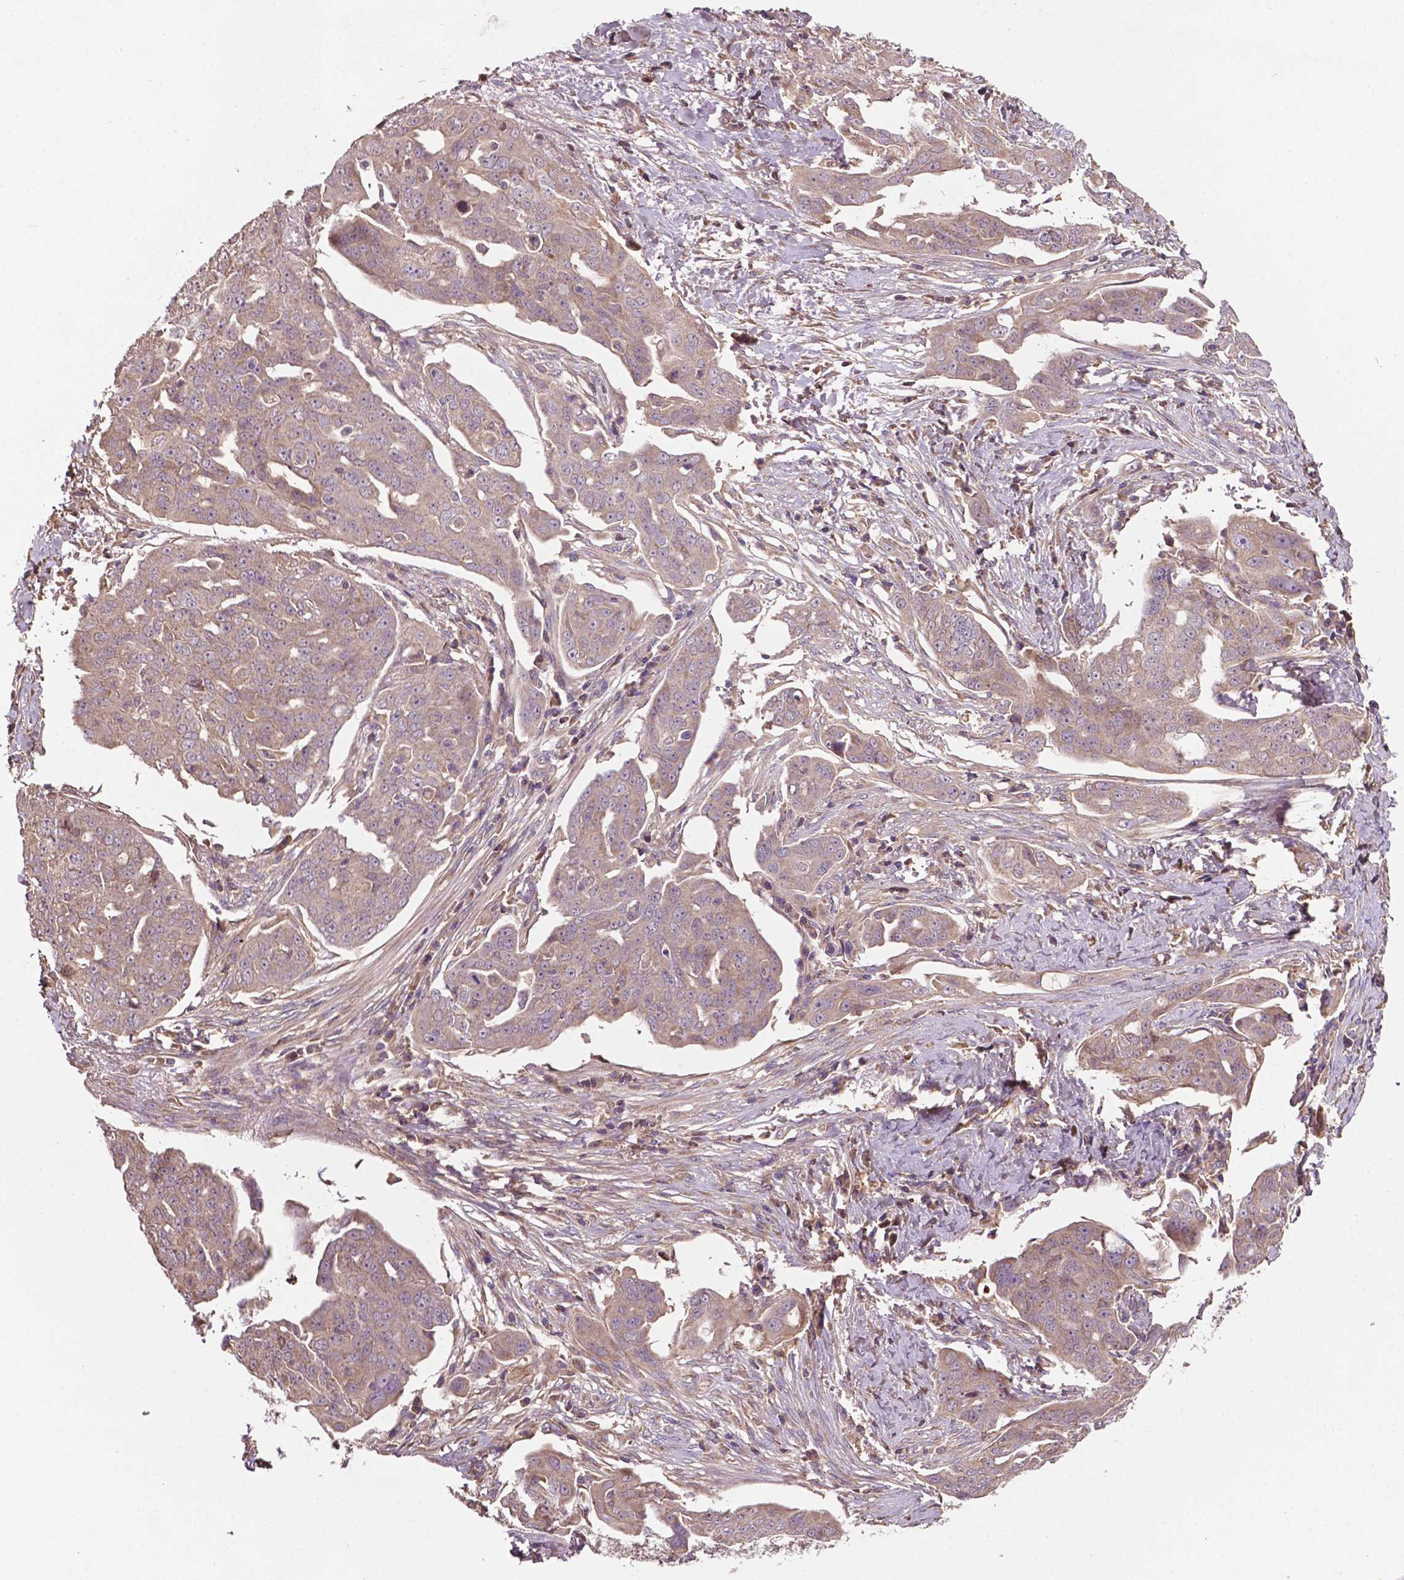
{"staining": {"intensity": "weak", "quantity": "25%-75%", "location": "cytoplasmic/membranous"}, "tissue": "ovarian cancer", "cell_type": "Tumor cells", "image_type": "cancer", "snomed": [{"axis": "morphology", "description": "Carcinoma, endometroid"}, {"axis": "topography", "description": "Ovary"}], "caption": "A micrograph of human ovarian endometroid carcinoma stained for a protein reveals weak cytoplasmic/membranous brown staining in tumor cells.", "gene": "GJA9", "patient": {"sex": "female", "age": 70}}